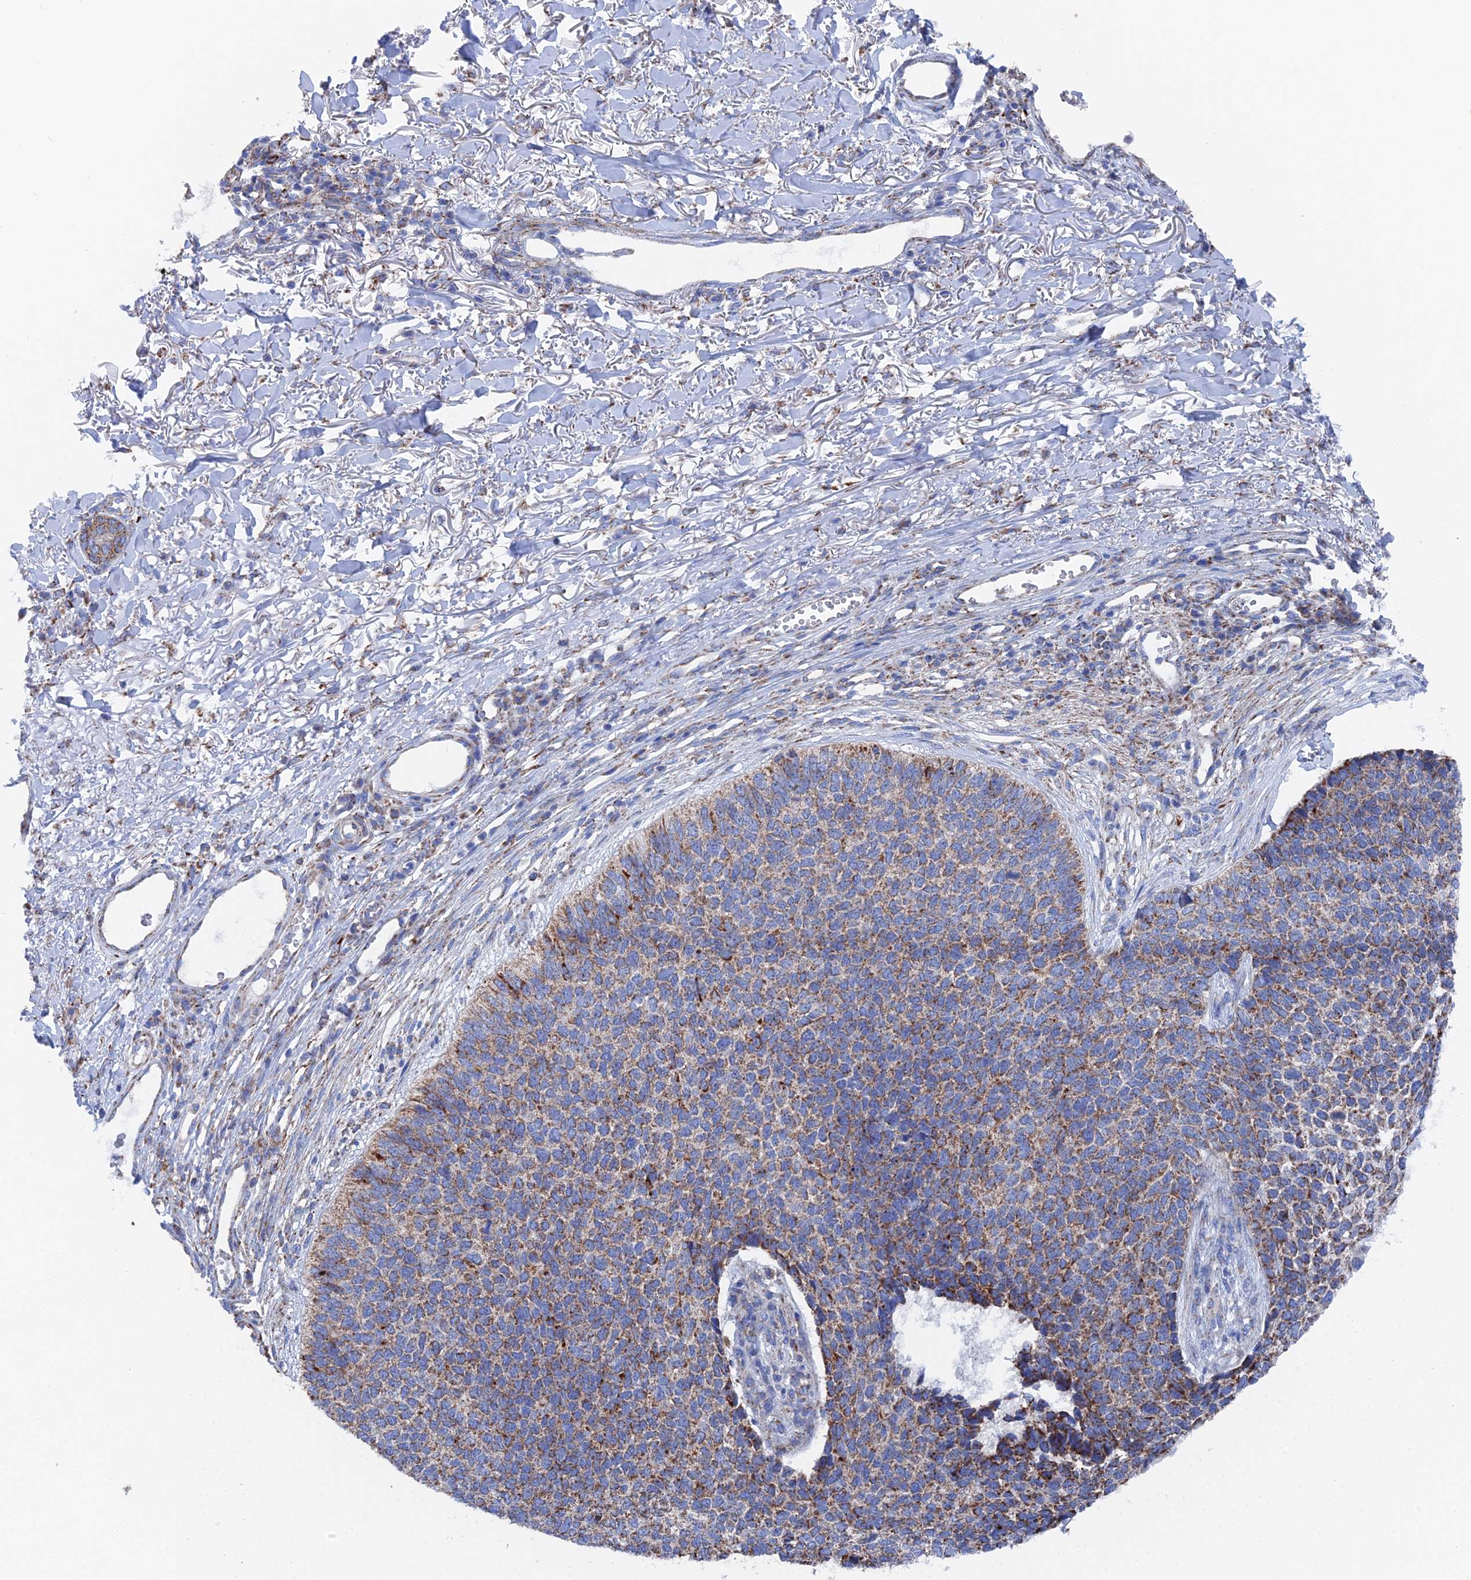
{"staining": {"intensity": "moderate", "quantity": "25%-75%", "location": "cytoplasmic/membranous"}, "tissue": "skin cancer", "cell_type": "Tumor cells", "image_type": "cancer", "snomed": [{"axis": "morphology", "description": "Basal cell carcinoma"}, {"axis": "topography", "description": "Skin"}], "caption": "Basal cell carcinoma (skin) was stained to show a protein in brown. There is medium levels of moderate cytoplasmic/membranous positivity in approximately 25%-75% of tumor cells.", "gene": "IFT80", "patient": {"sex": "female", "age": 84}}